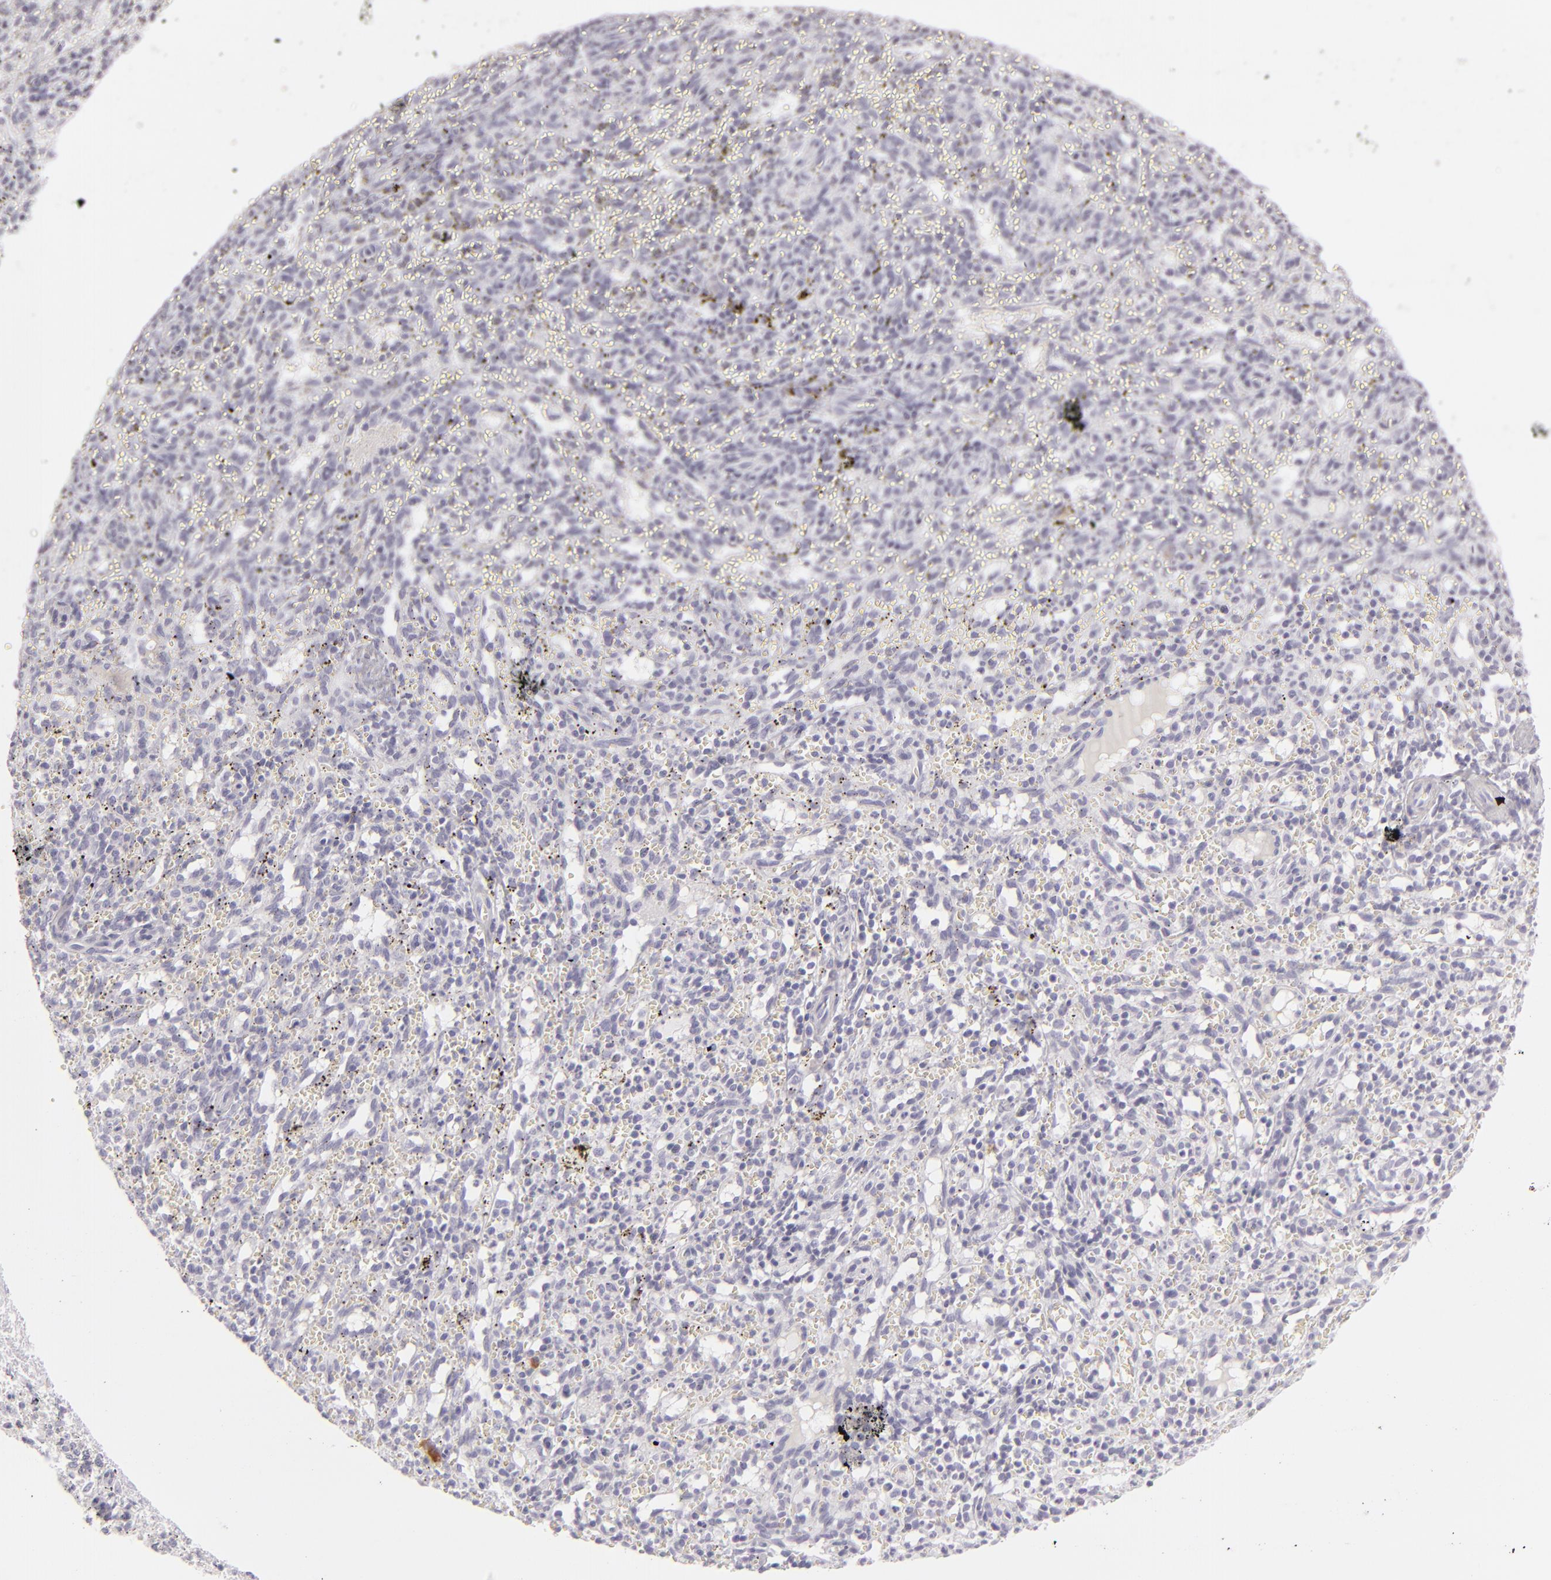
{"staining": {"intensity": "negative", "quantity": "none", "location": "none"}, "tissue": "spleen", "cell_type": "Cells in red pulp", "image_type": "normal", "snomed": [{"axis": "morphology", "description": "Normal tissue, NOS"}, {"axis": "topography", "description": "Spleen"}], "caption": "A photomicrograph of human spleen is negative for staining in cells in red pulp. Nuclei are stained in blue.", "gene": "CDX2", "patient": {"sex": "female", "age": 10}}